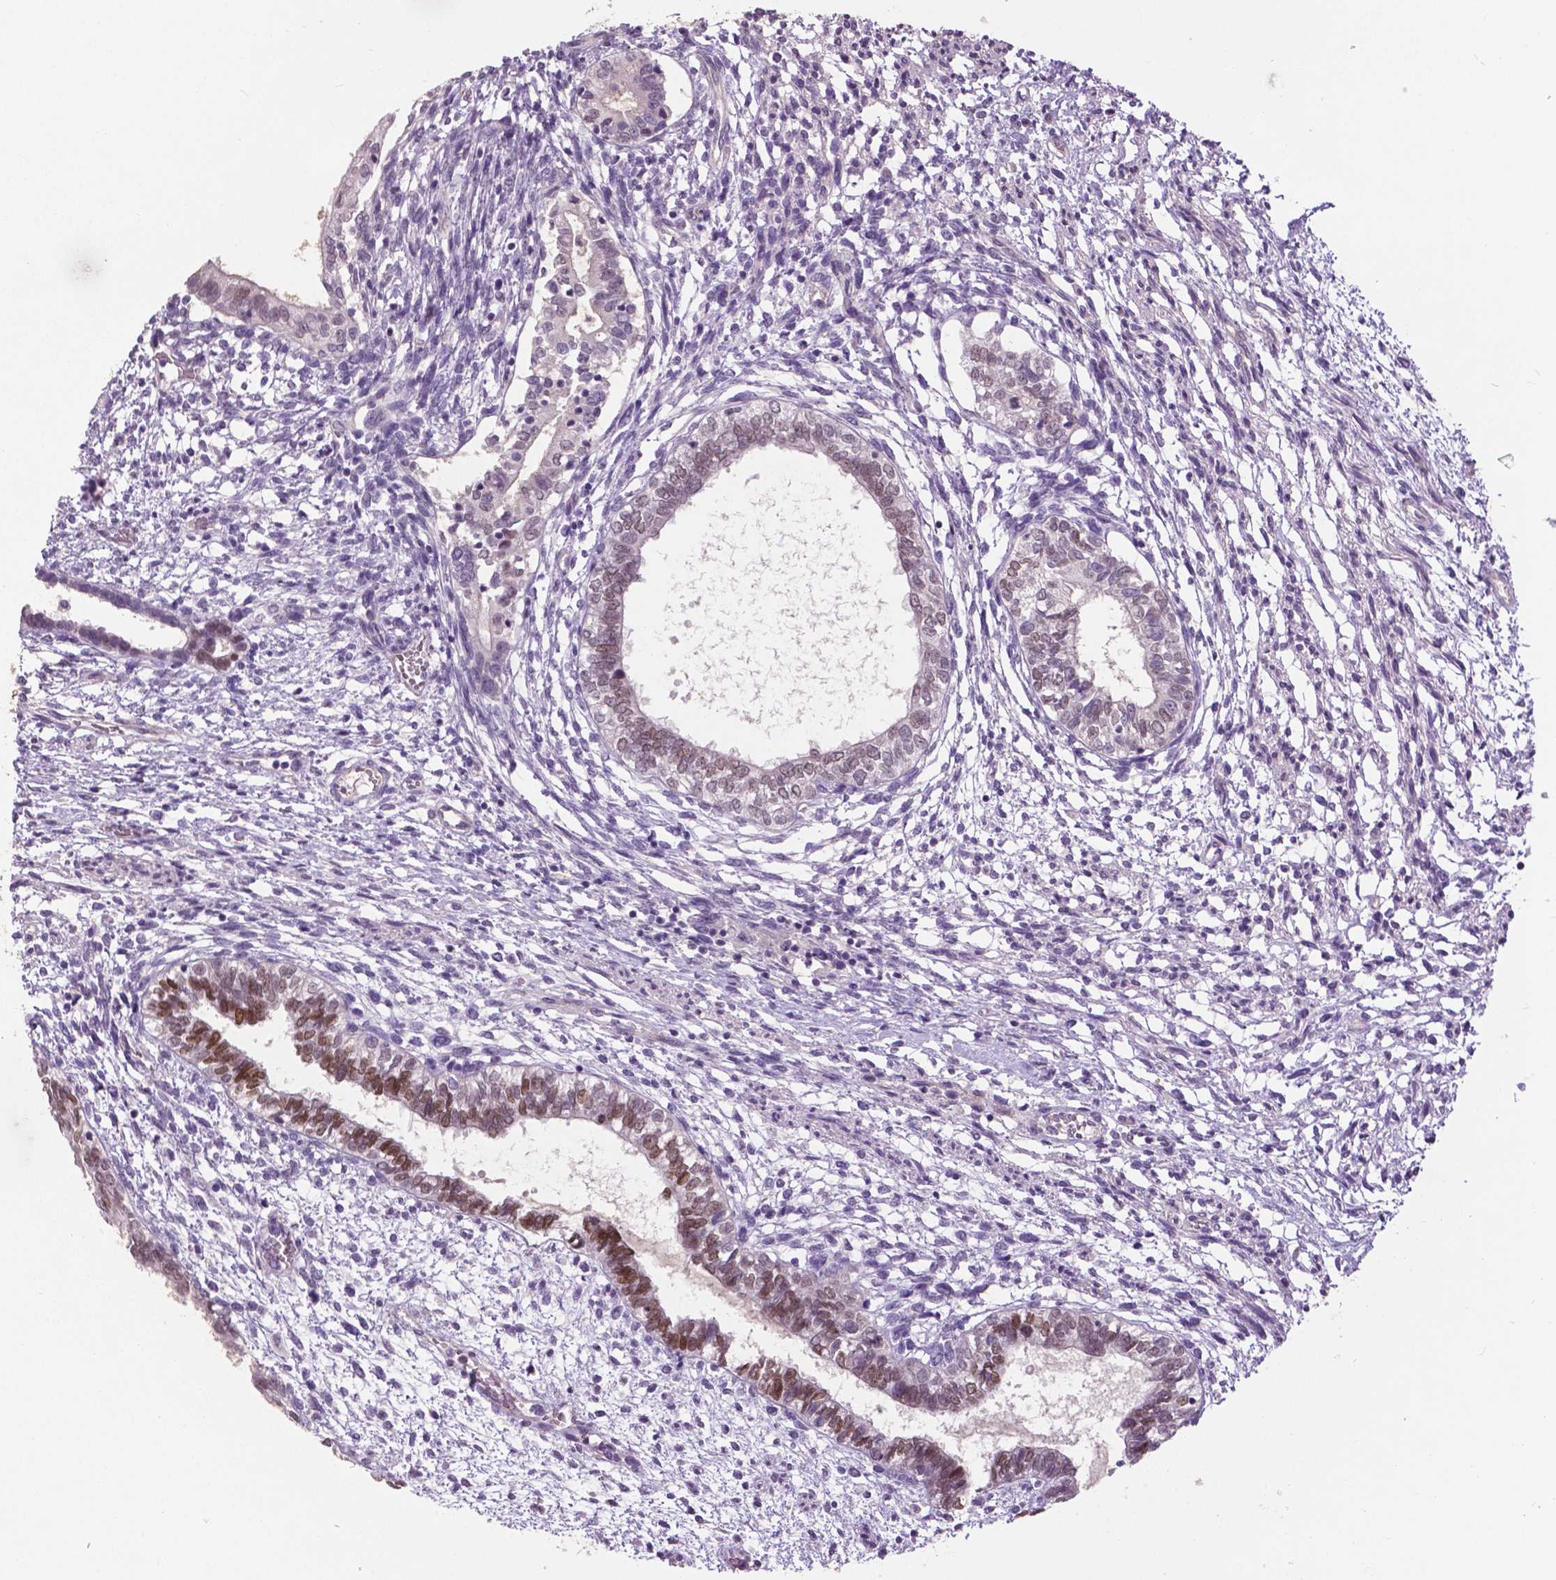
{"staining": {"intensity": "weak", "quantity": "25%-75%", "location": "nuclear"}, "tissue": "testis cancer", "cell_type": "Tumor cells", "image_type": "cancer", "snomed": [{"axis": "morphology", "description": "Carcinoma, Embryonal, NOS"}, {"axis": "topography", "description": "Testis"}], "caption": "Brown immunohistochemical staining in testis cancer displays weak nuclear staining in approximately 25%-75% of tumor cells. Ihc stains the protein in brown and the nuclei are stained blue.", "gene": "FOXA1", "patient": {"sex": "male", "age": 37}}